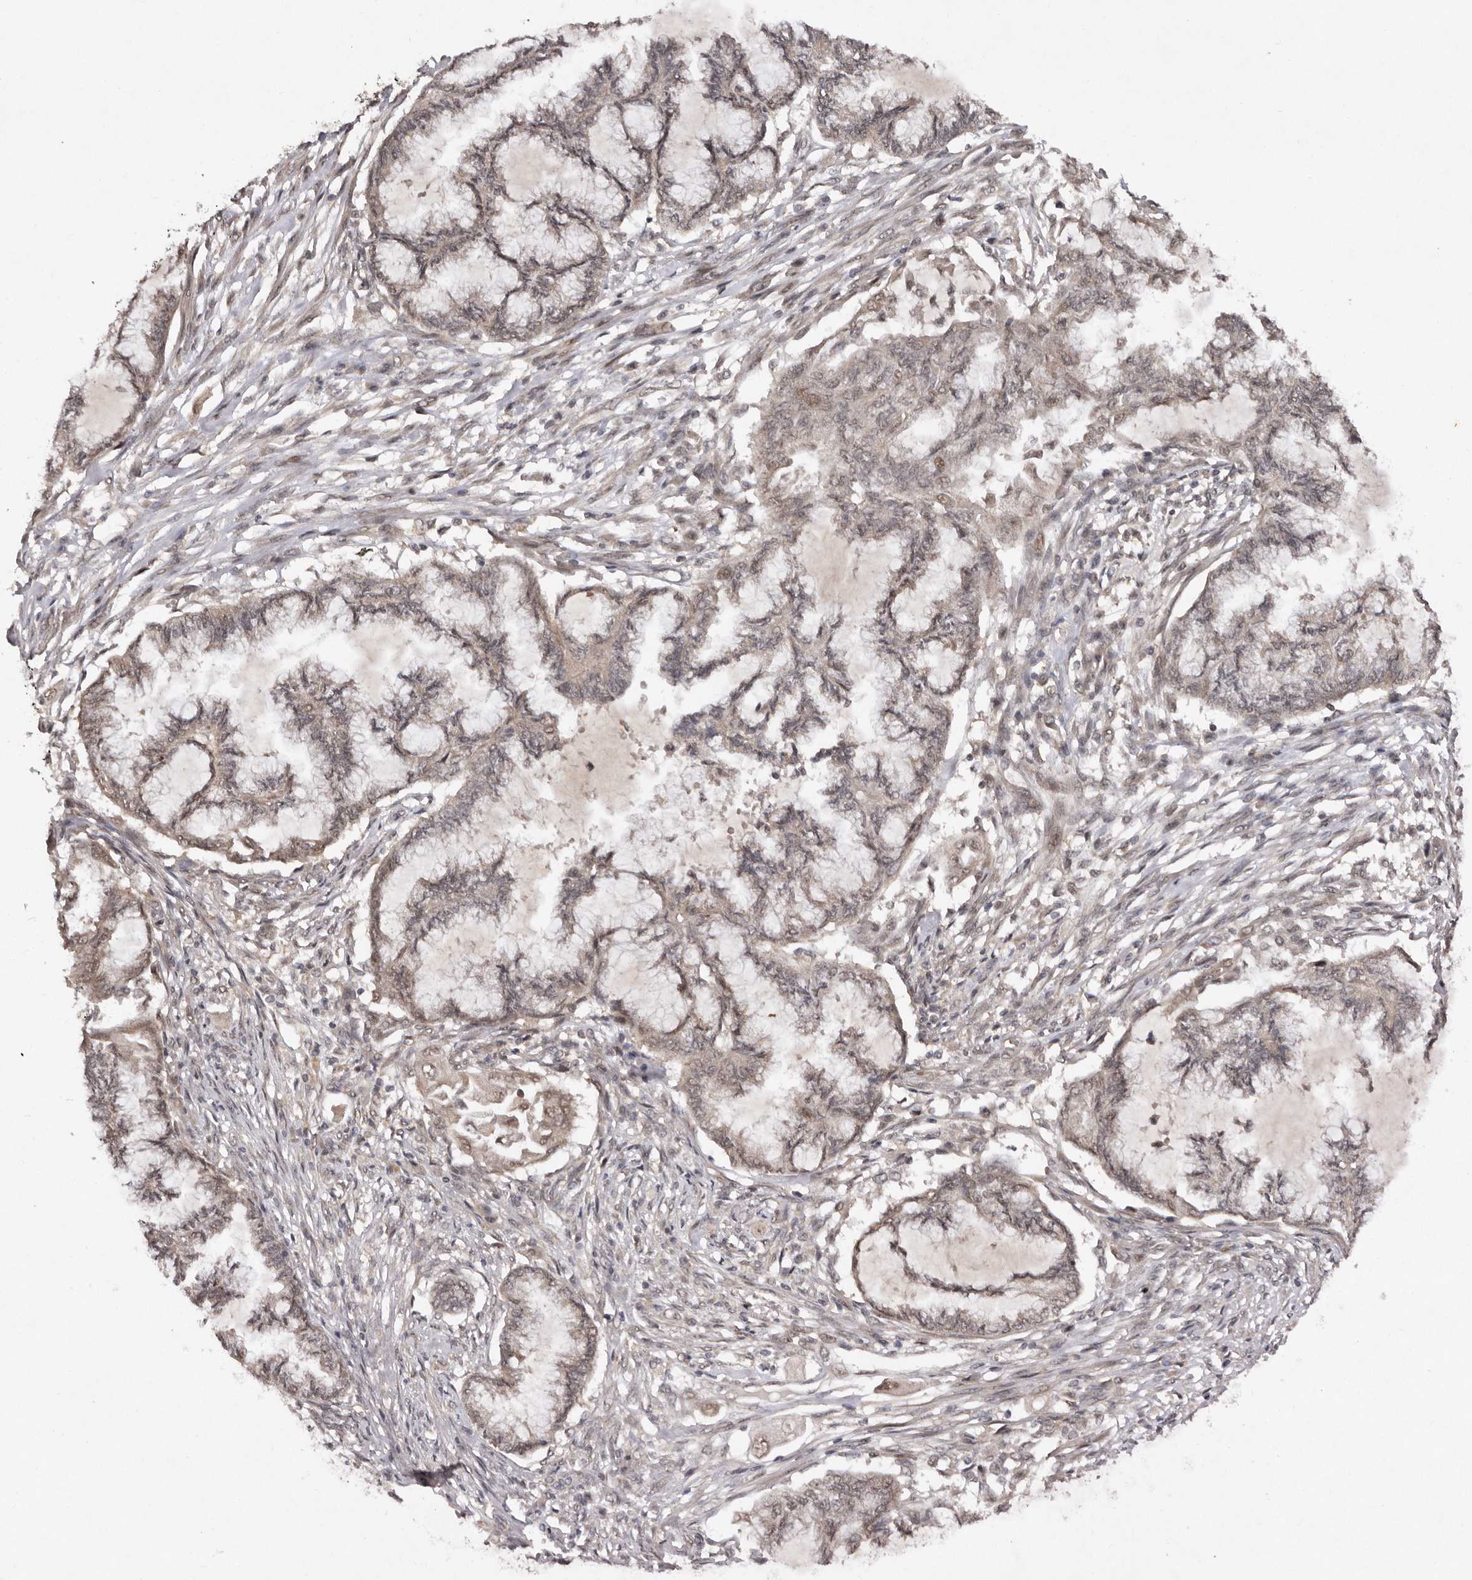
{"staining": {"intensity": "moderate", "quantity": ">75%", "location": "cytoplasmic/membranous"}, "tissue": "endometrial cancer", "cell_type": "Tumor cells", "image_type": "cancer", "snomed": [{"axis": "morphology", "description": "Adenocarcinoma, NOS"}, {"axis": "topography", "description": "Endometrium"}], "caption": "This is a photomicrograph of immunohistochemistry staining of adenocarcinoma (endometrial), which shows moderate expression in the cytoplasmic/membranous of tumor cells.", "gene": "ABL1", "patient": {"sex": "female", "age": 86}}